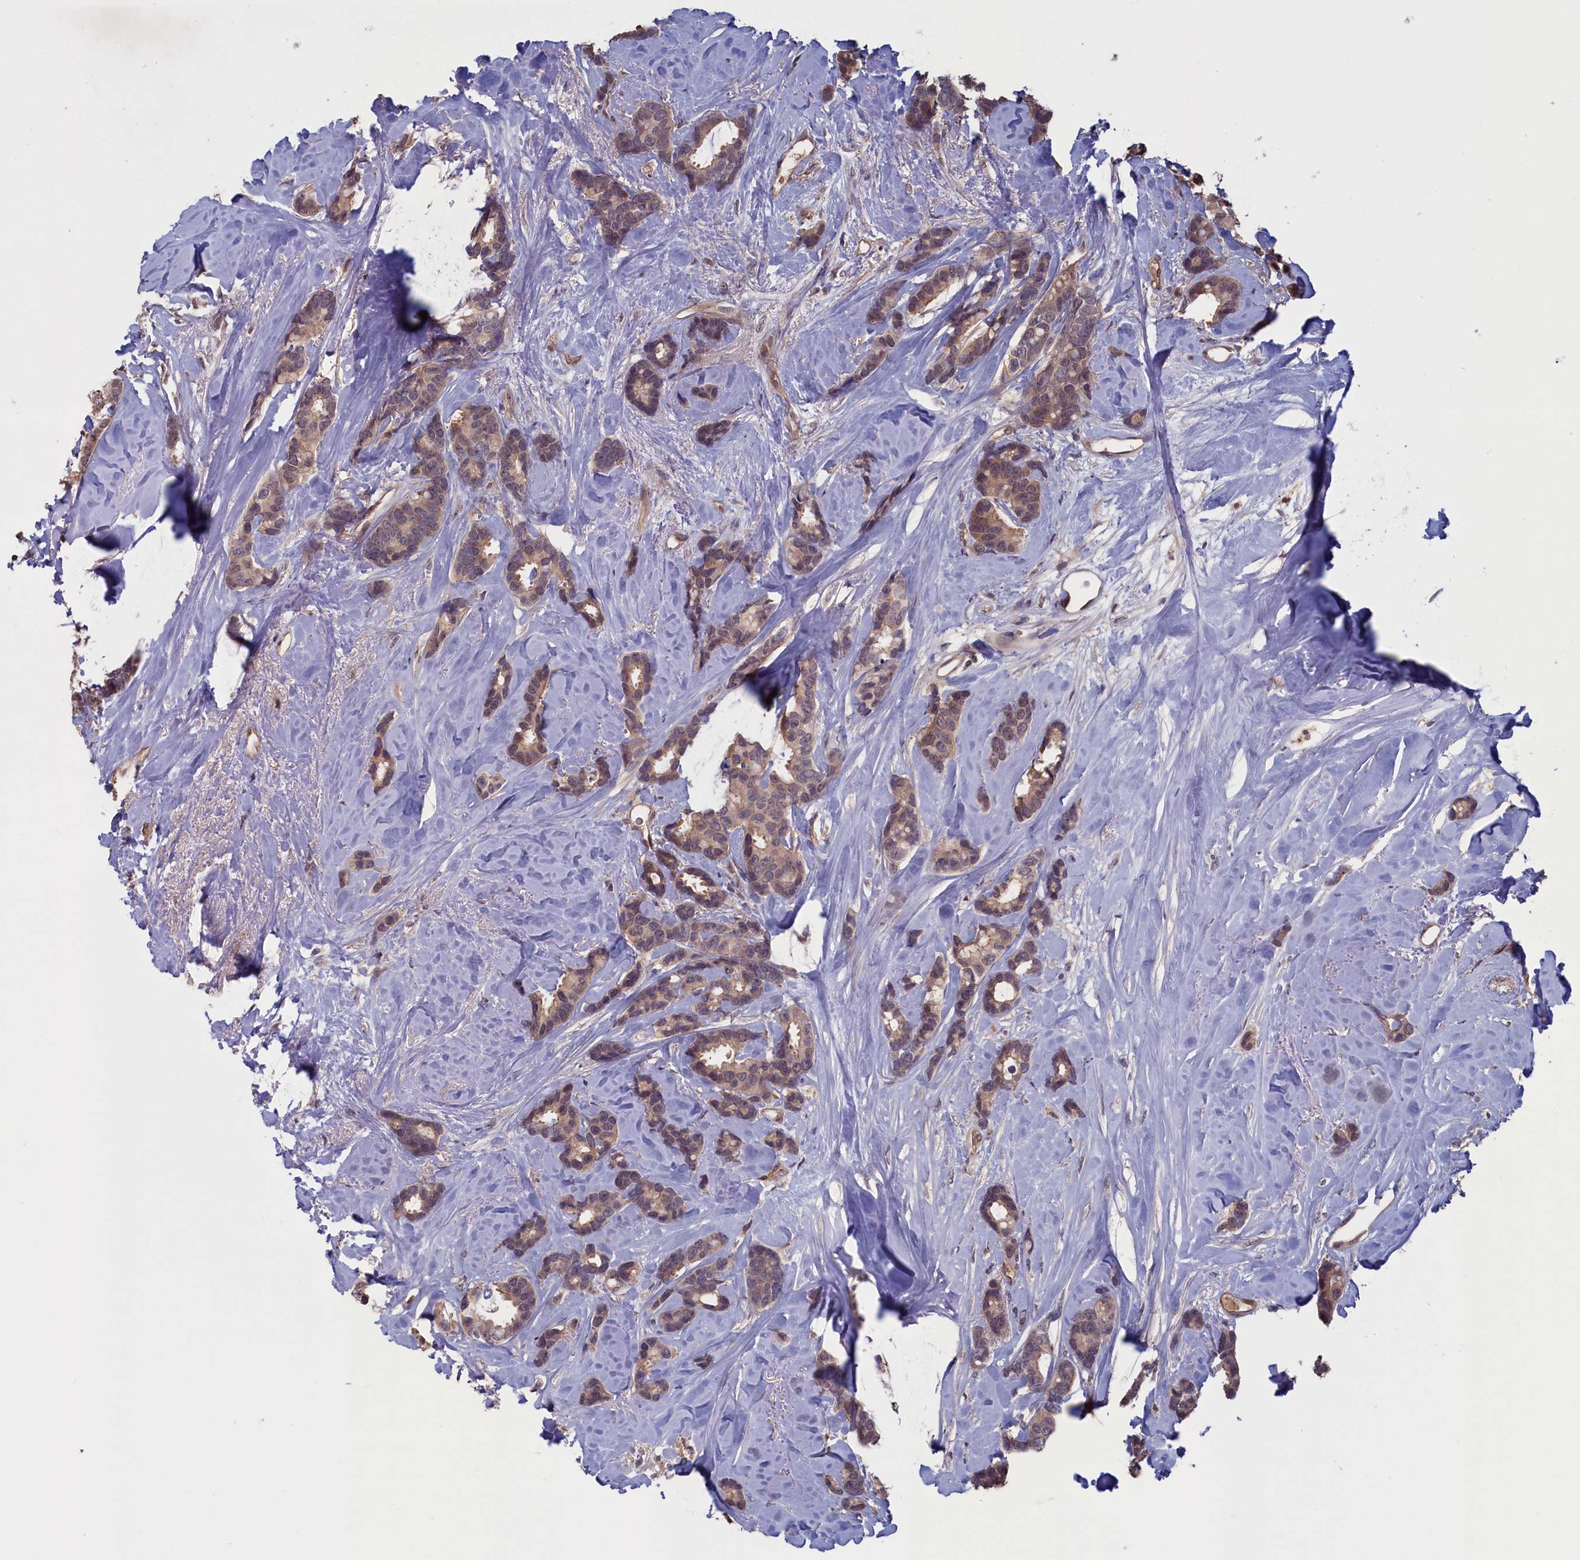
{"staining": {"intensity": "weak", "quantity": "25%-75%", "location": "cytoplasmic/membranous"}, "tissue": "breast cancer", "cell_type": "Tumor cells", "image_type": "cancer", "snomed": [{"axis": "morphology", "description": "Duct carcinoma"}, {"axis": "topography", "description": "Breast"}], "caption": "Weak cytoplasmic/membranous protein expression is present in about 25%-75% of tumor cells in breast cancer (invasive ductal carcinoma).", "gene": "PLP2", "patient": {"sex": "female", "age": 87}}